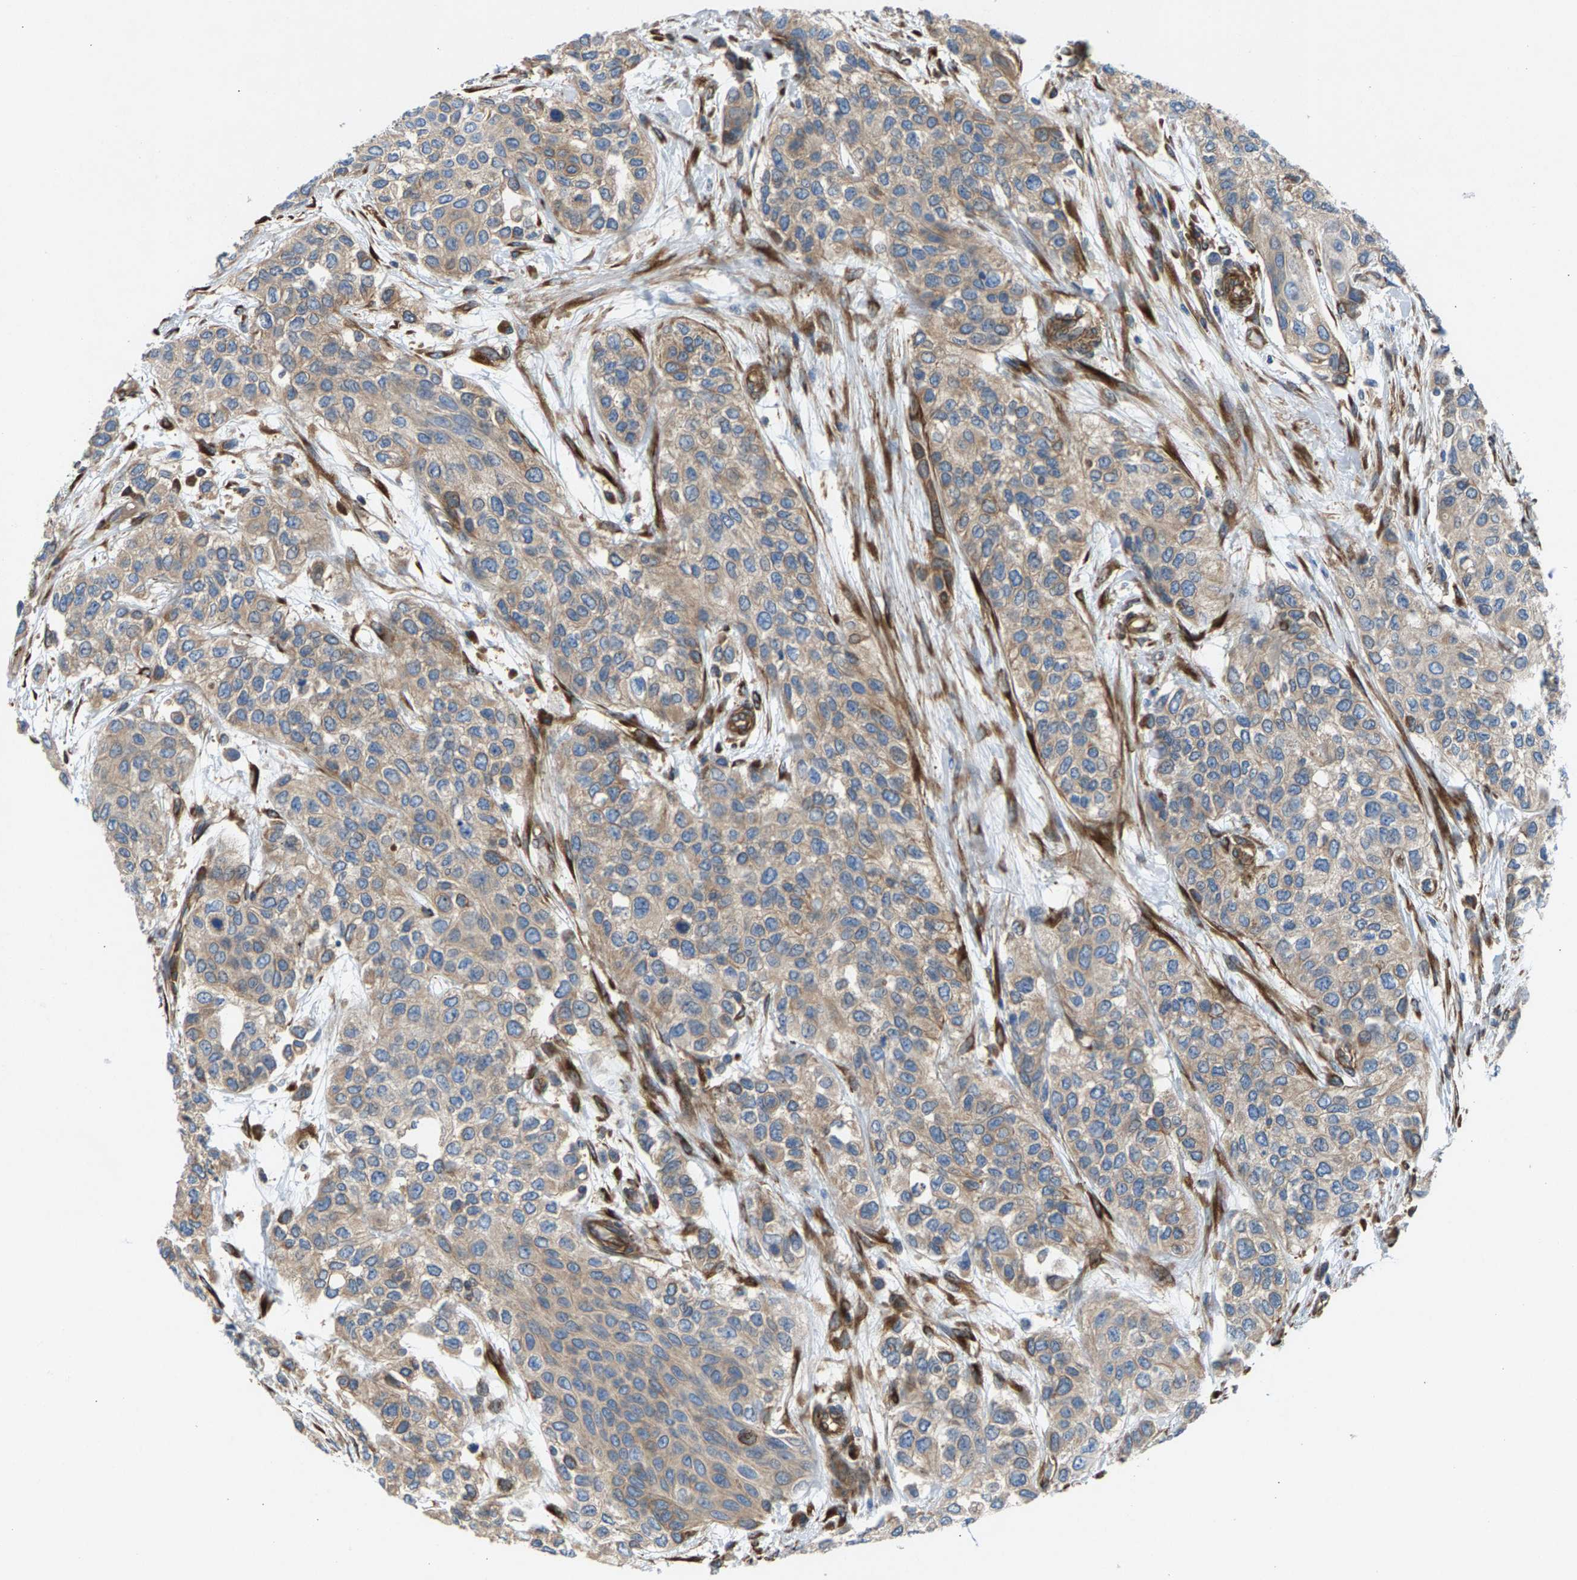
{"staining": {"intensity": "weak", "quantity": ">75%", "location": "cytoplasmic/membranous"}, "tissue": "urothelial cancer", "cell_type": "Tumor cells", "image_type": "cancer", "snomed": [{"axis": "morphology", "description": "Urothelial carcinoma, High grade"}, {"axis": "topography", "description": "Urinary bladder"}], "caption": "Protein analysis of high-grade urothelial carcinoma tissue shows weak cytoplasmic/membranous staining in about >75% of tumor cells.", "gene": "PDCL", "patient": {"sex": "female", "age": 56}}